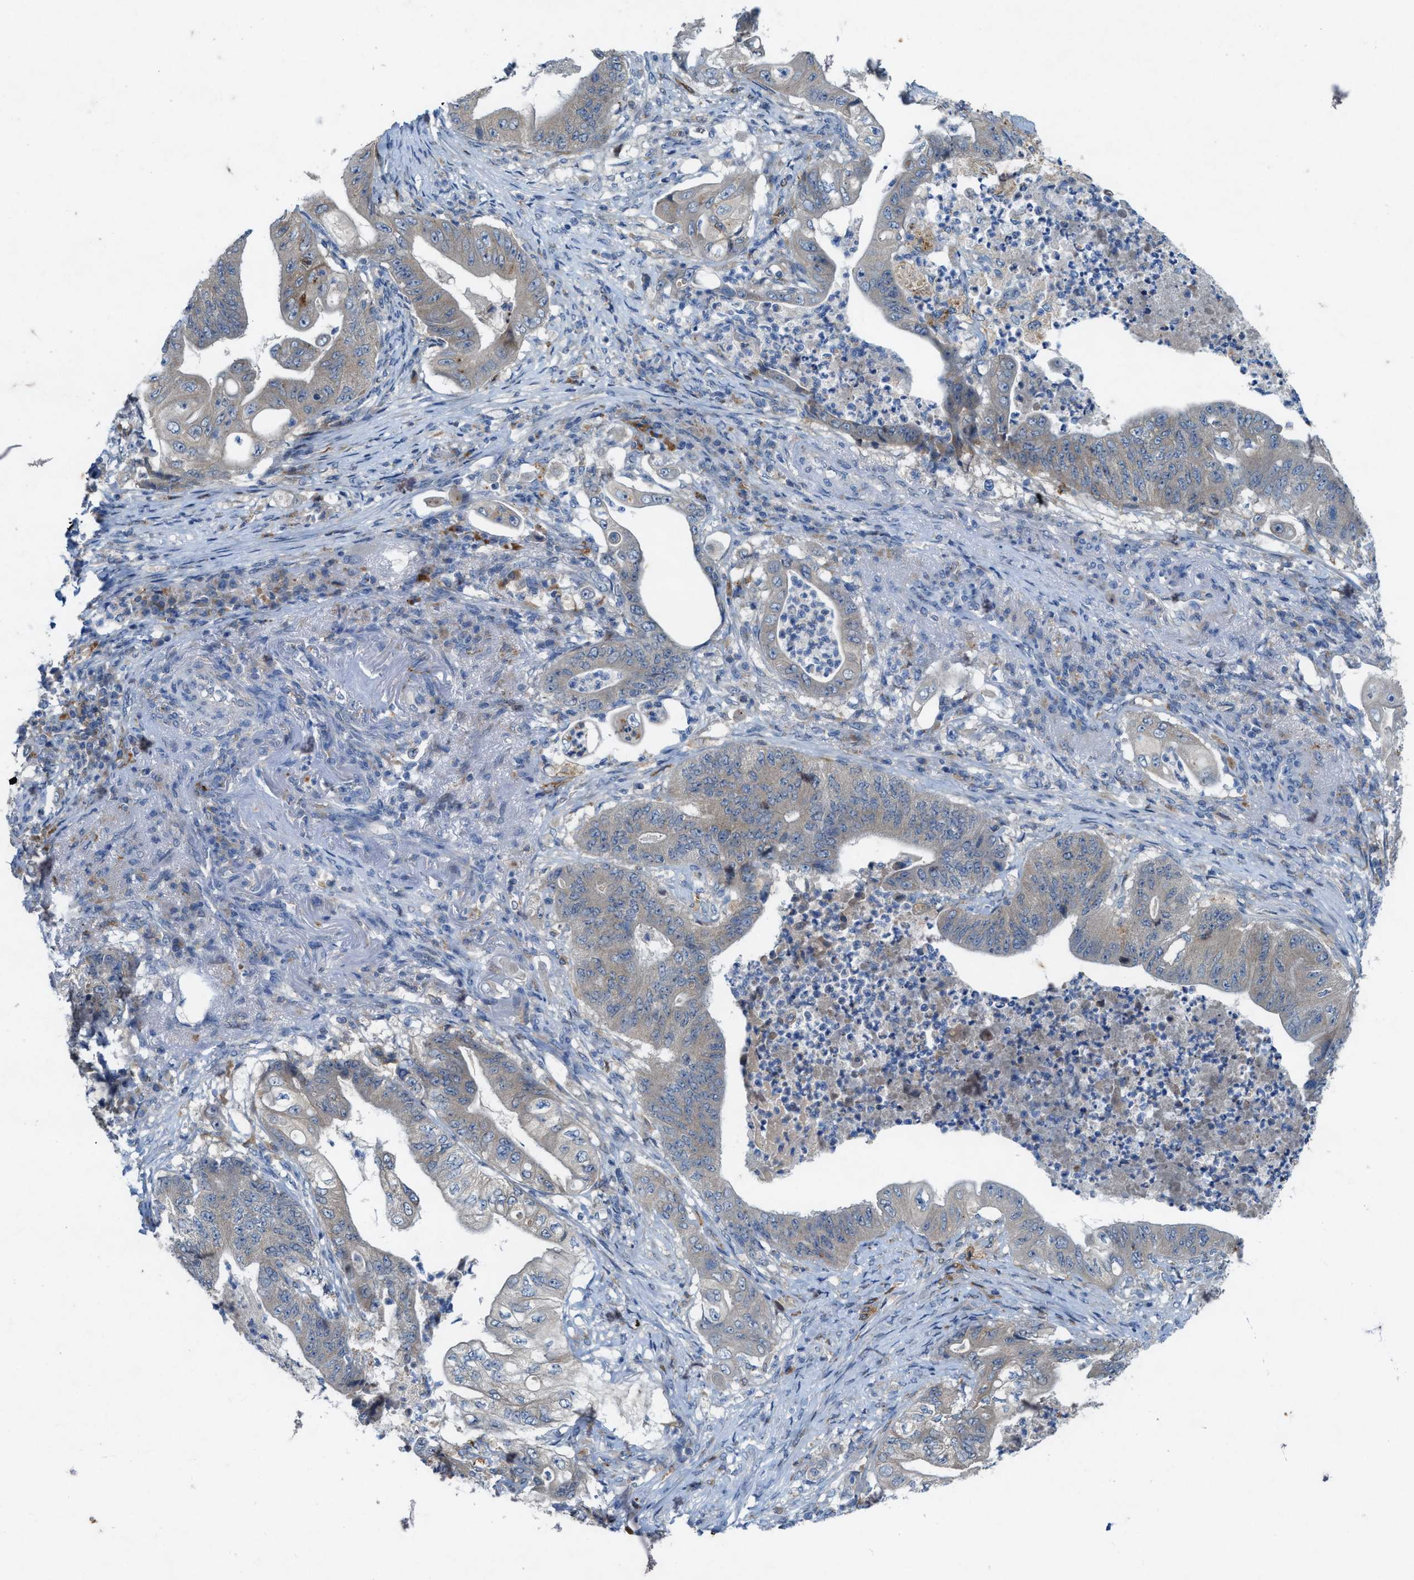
{"staining": {"intensity": "weak", "quantity": "<25%", "location": "cytoplasmic/membranous"}, "tissue": "stomach cancer", "cell_type": "Tumor cells", "image_type": "cancer", "snomed": [{"axis": "morphology", "description": "Adenocarcinoma, NOS"}, {"axis": "topography", "description": "Stomach"}], "caption": "Human adenocarcinoma (stomach) stained for a protein using IHC shows no staining in tumor cells.", "gene": "URGCP", "patient": {"sex": "female", "age": 73}}